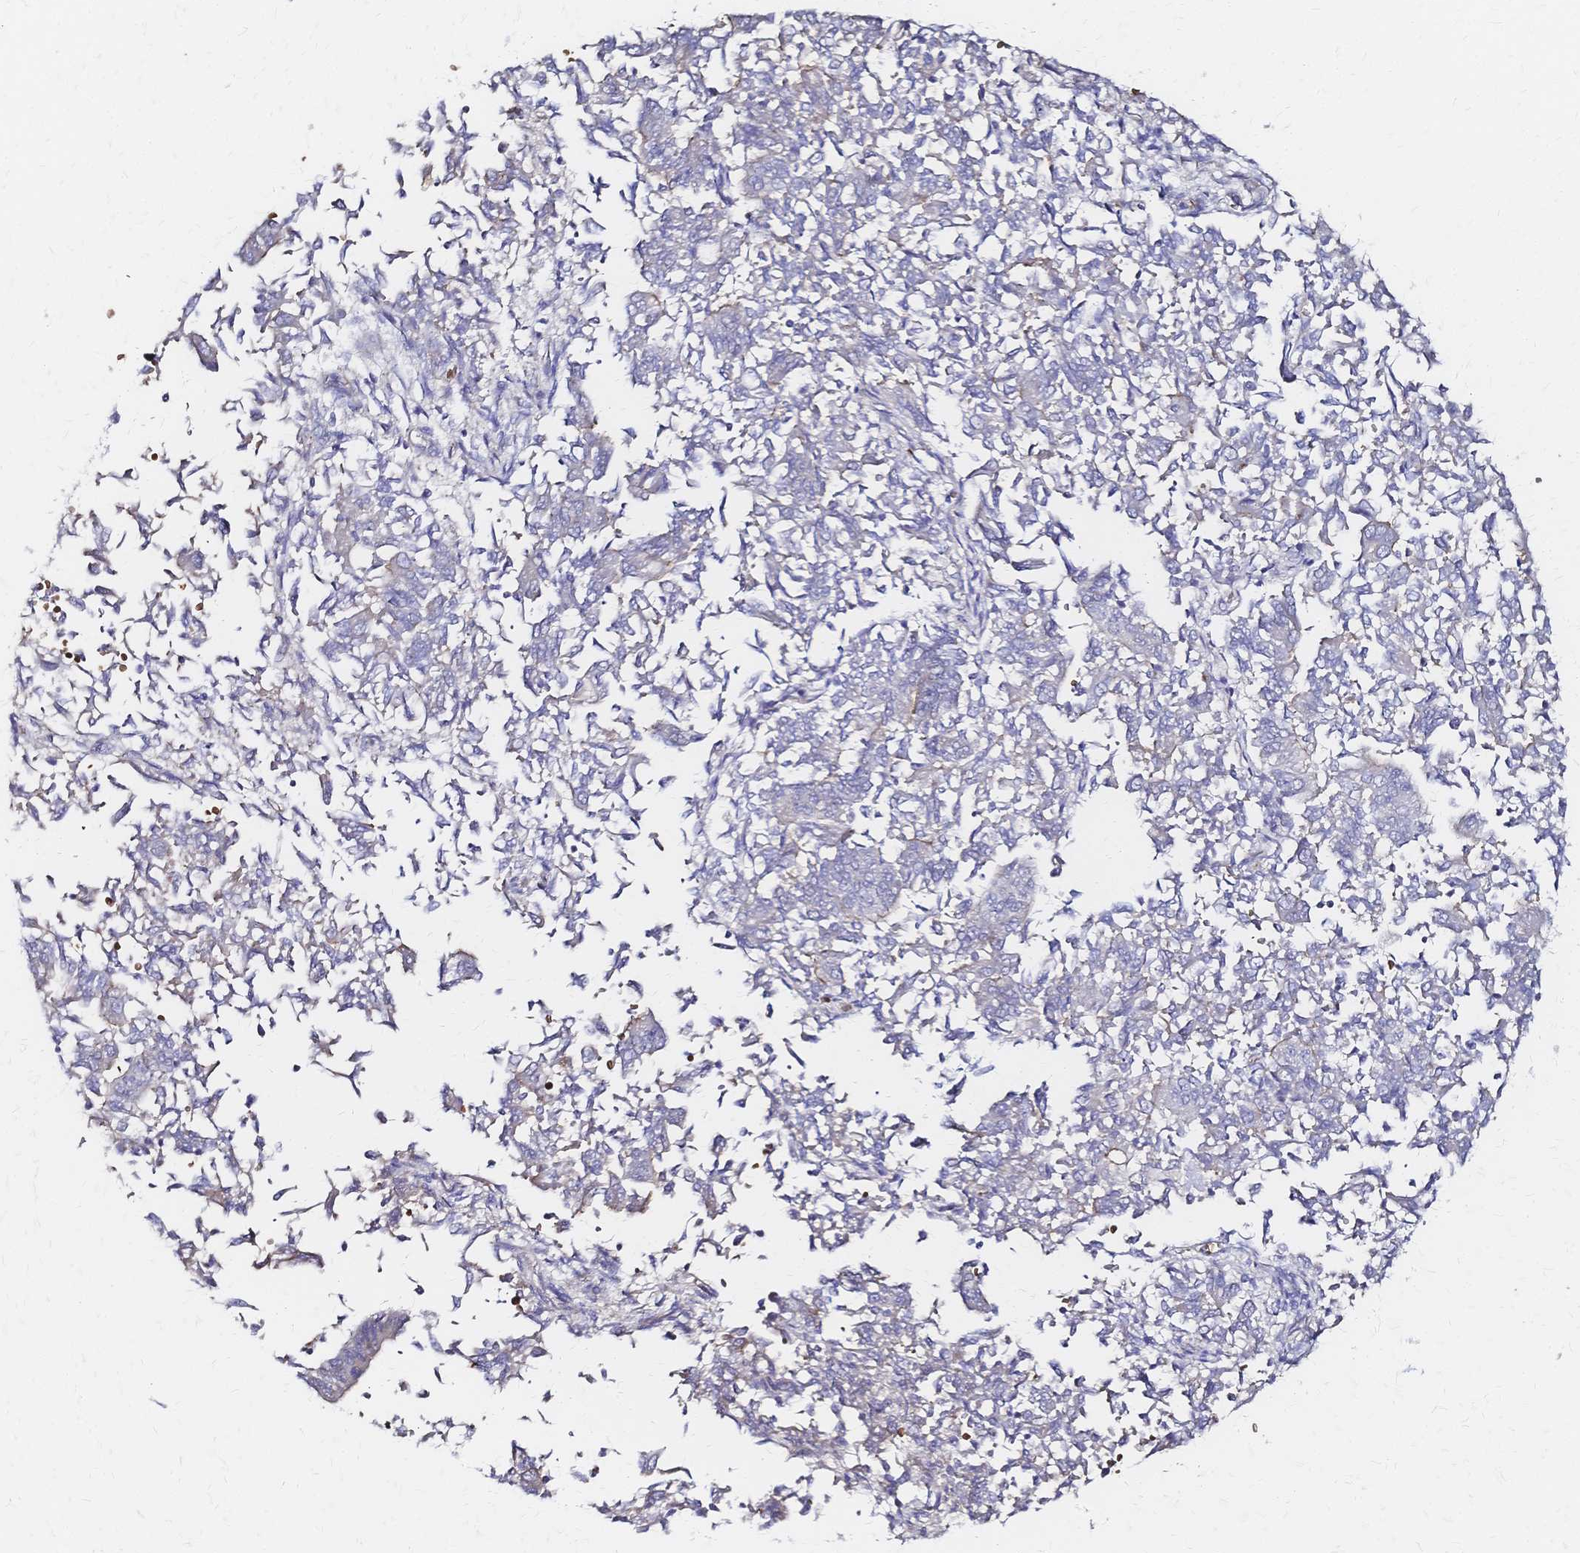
{"staining": {"intensity": "negative", "quantity": "none", "location": "none"}, "tissue": "endometrial cancer", "cell_type": "Tumor cells", "image_type": "cancer", "snomed": [{"axis": "morphology", "description": "Adenocarcinoma, NOS"}, {"axis": "topography", "description": "Endometrium"}], "caption": "Endometrial cancer (adenocarcinoma) was stained to show a protein in brown. There is no significant expression in tumor cells.", "gene": "SLC5A1", "patient": {"sex": "female", "age": 65}}